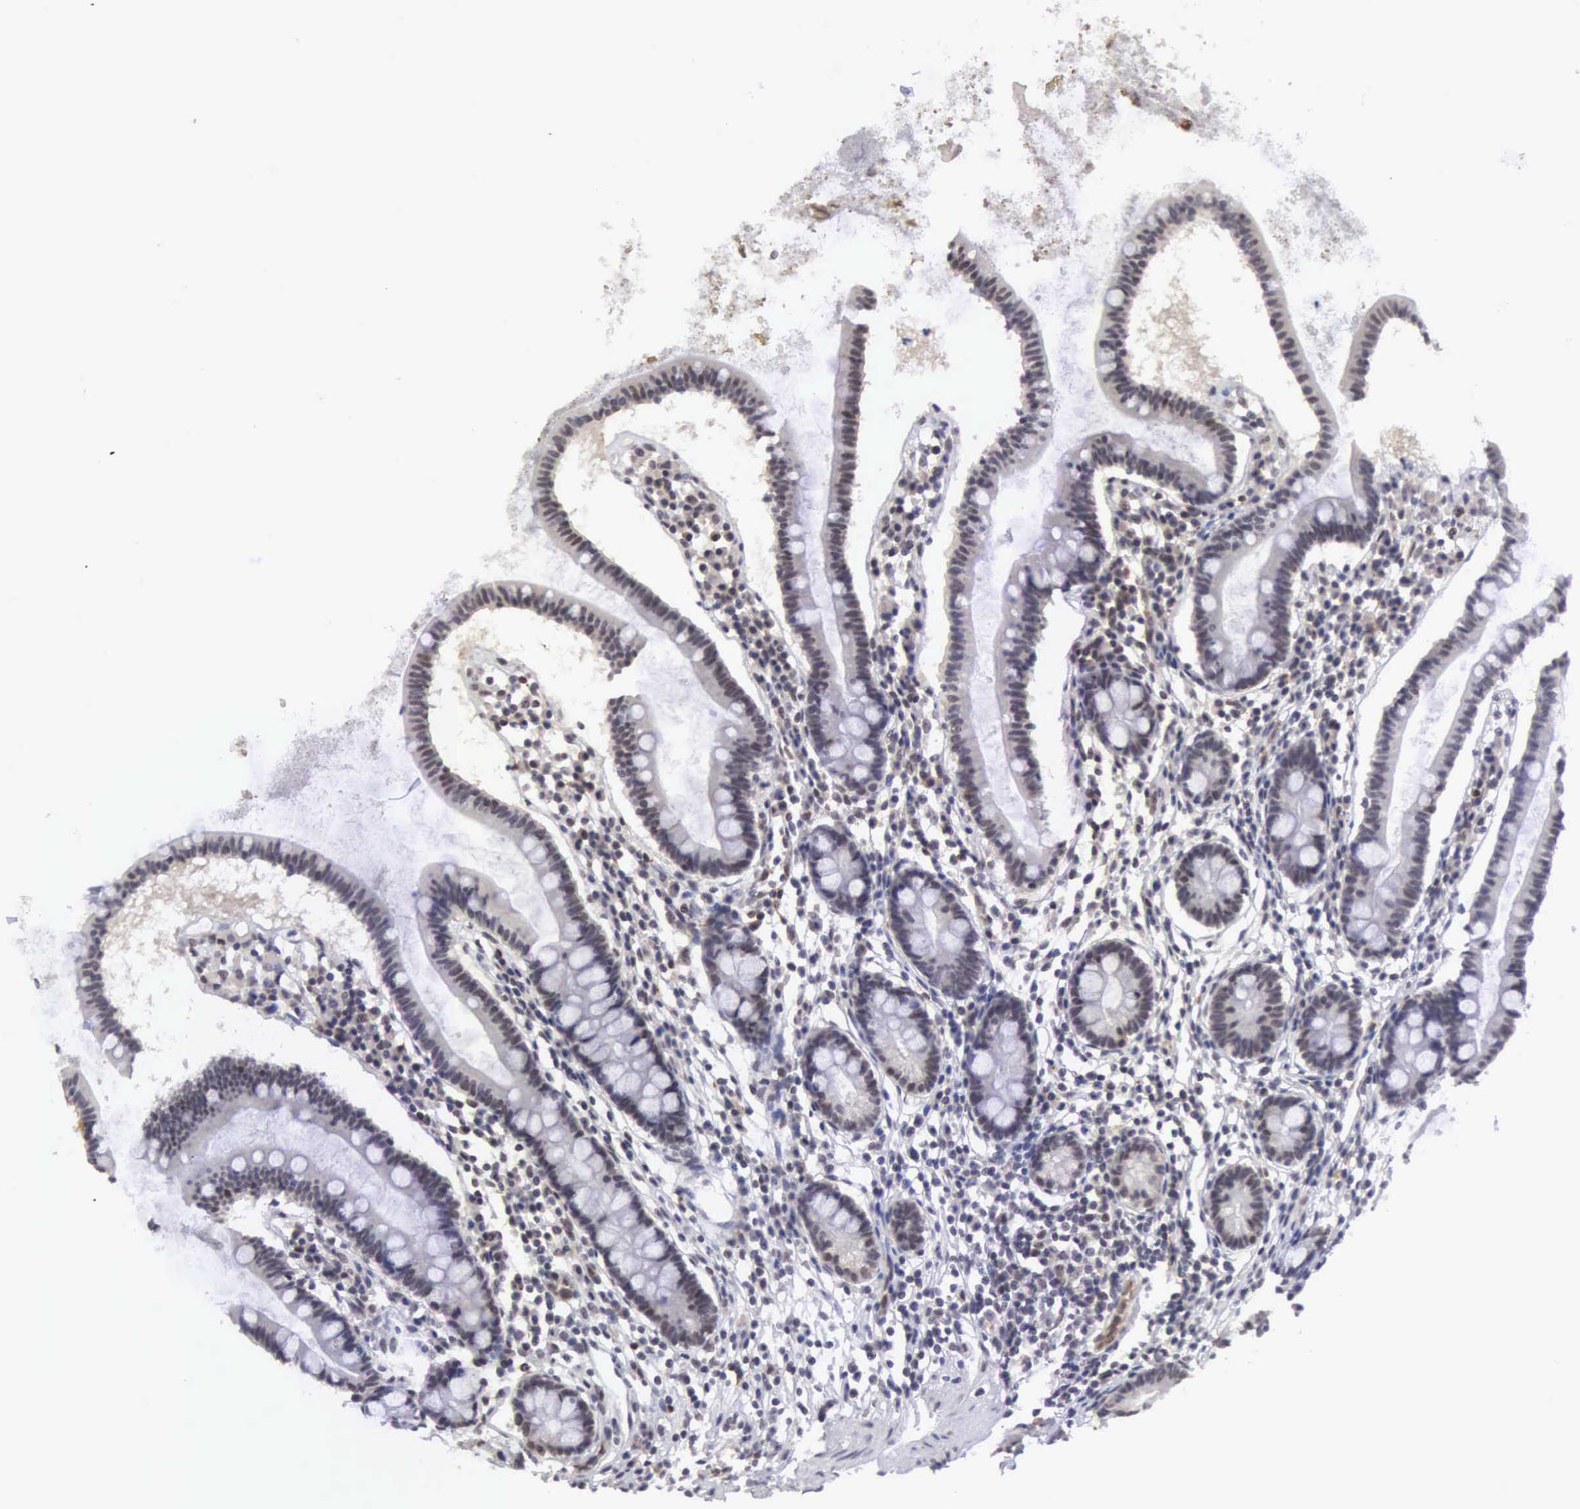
{"staining": {"intensity": "strong", "quantity": ">75%", "location": "cytoplasmic/membranous,nuclear"}, "tissue": "small intestine", "cell_type": "Glandular cells", "image_type": "normal", "snomed": [{"axis": "morphology", "description": "Normal tissue, NOS"}, {"axis": "topography", "description": "Small intestine"}], "caption": "Protein staining by immunohistochemistry displays strong cytoplasmic/membranous,nuclear positivity in about >75% of glandular cells in unremarkable small intestine.", "gene": "MORC2", "patient": {"sex": "female", "age": 37}}